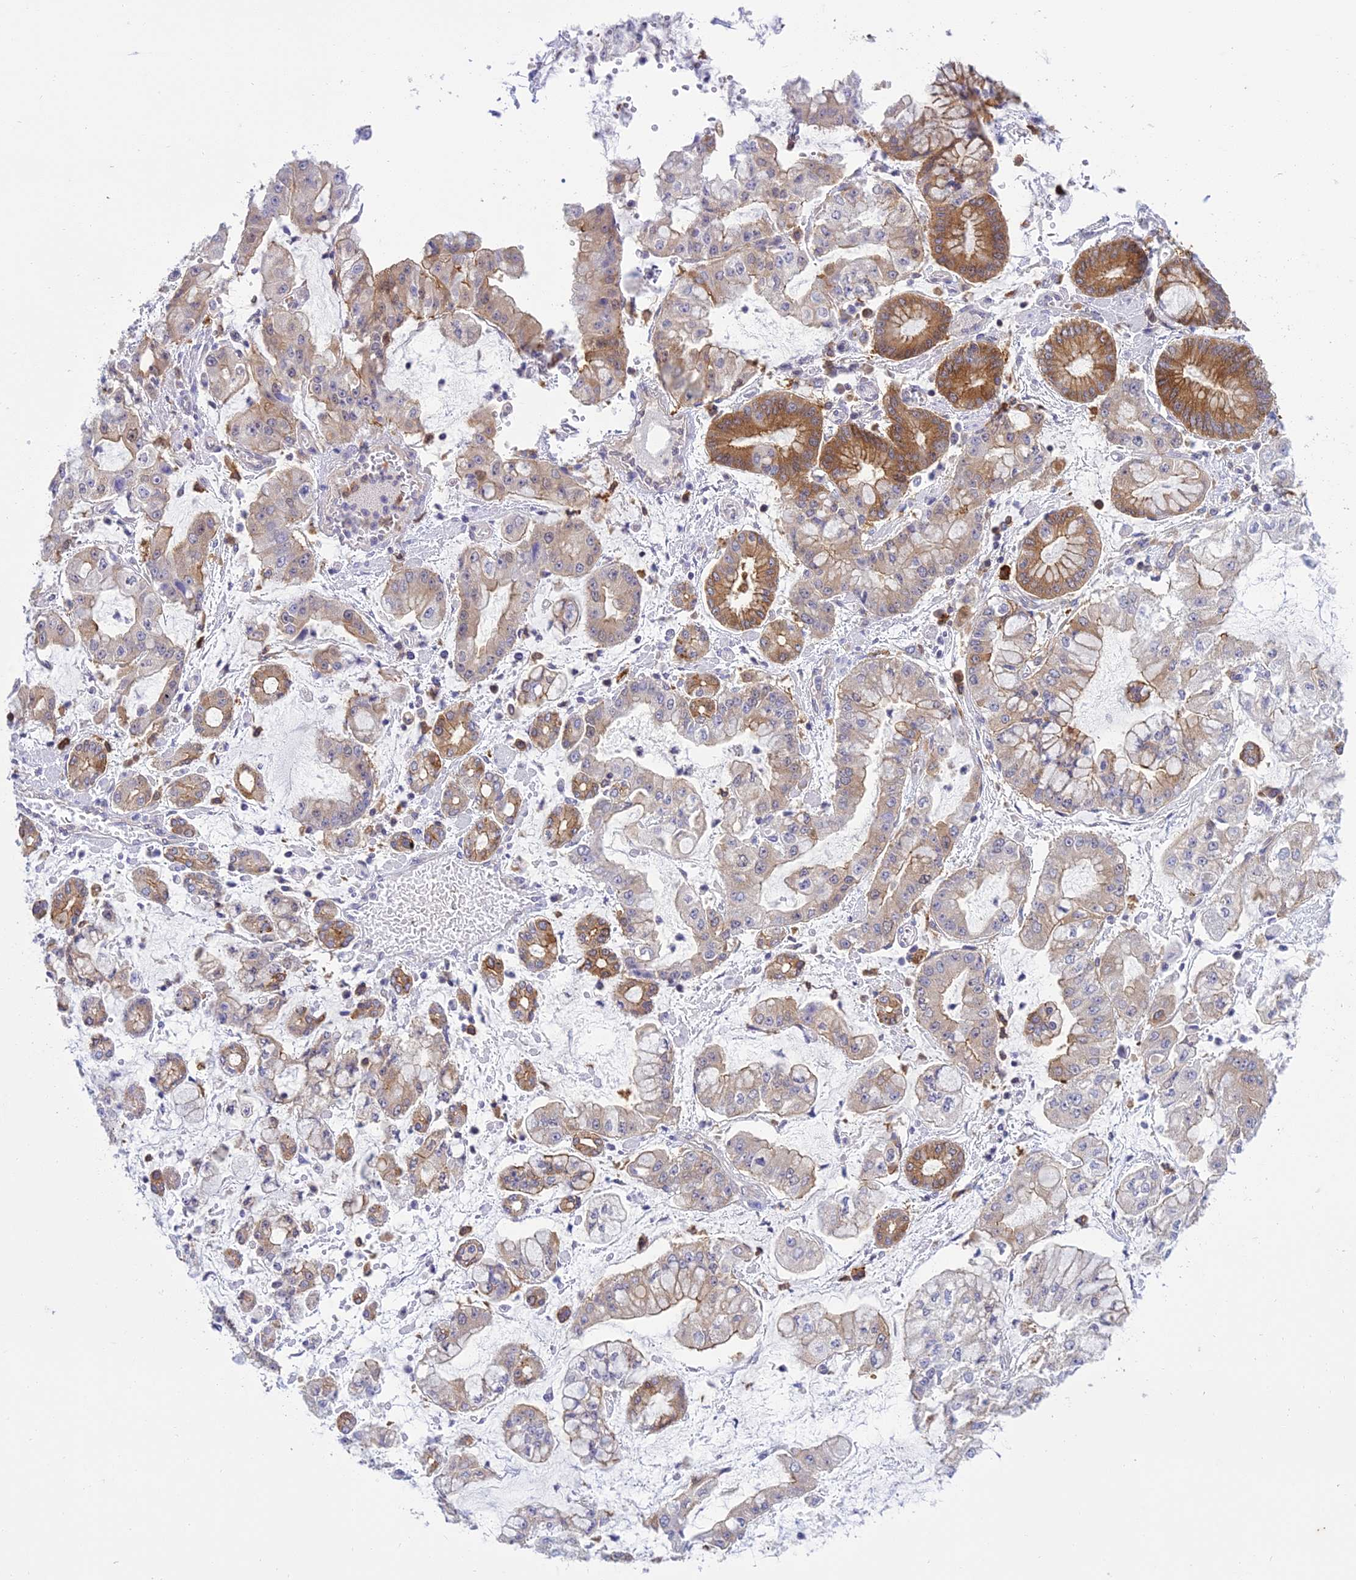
{"staining": {"intensity": "moderate", "quantity": "<25%", "location": "cytoplasmic/membranous"}, "tissue": "stomach cancer", "cell_type": "Tumor cells", "image_type": "cancer", "snomed": [{"axis": "morphology", "description": "Adenocarcinoma, NOS"}, {"axis": "topography", "description": "Stomach"}], "caption": "Immunohistochemistry staining of stomach cancer, which reveals low levels of moderate cytoplasmic/membranous expression in about <25% of tumor cells indicating moderate cytoplasmic/membranous protein staining. The staining was performed using DAB (3,3'-diaminobenzidine) (brown) for protein detection and nuclei were counterstained in hematoxylin (blue).", "gene": "UBE2G1", "patient": {"sex": "male", "age": 76}}